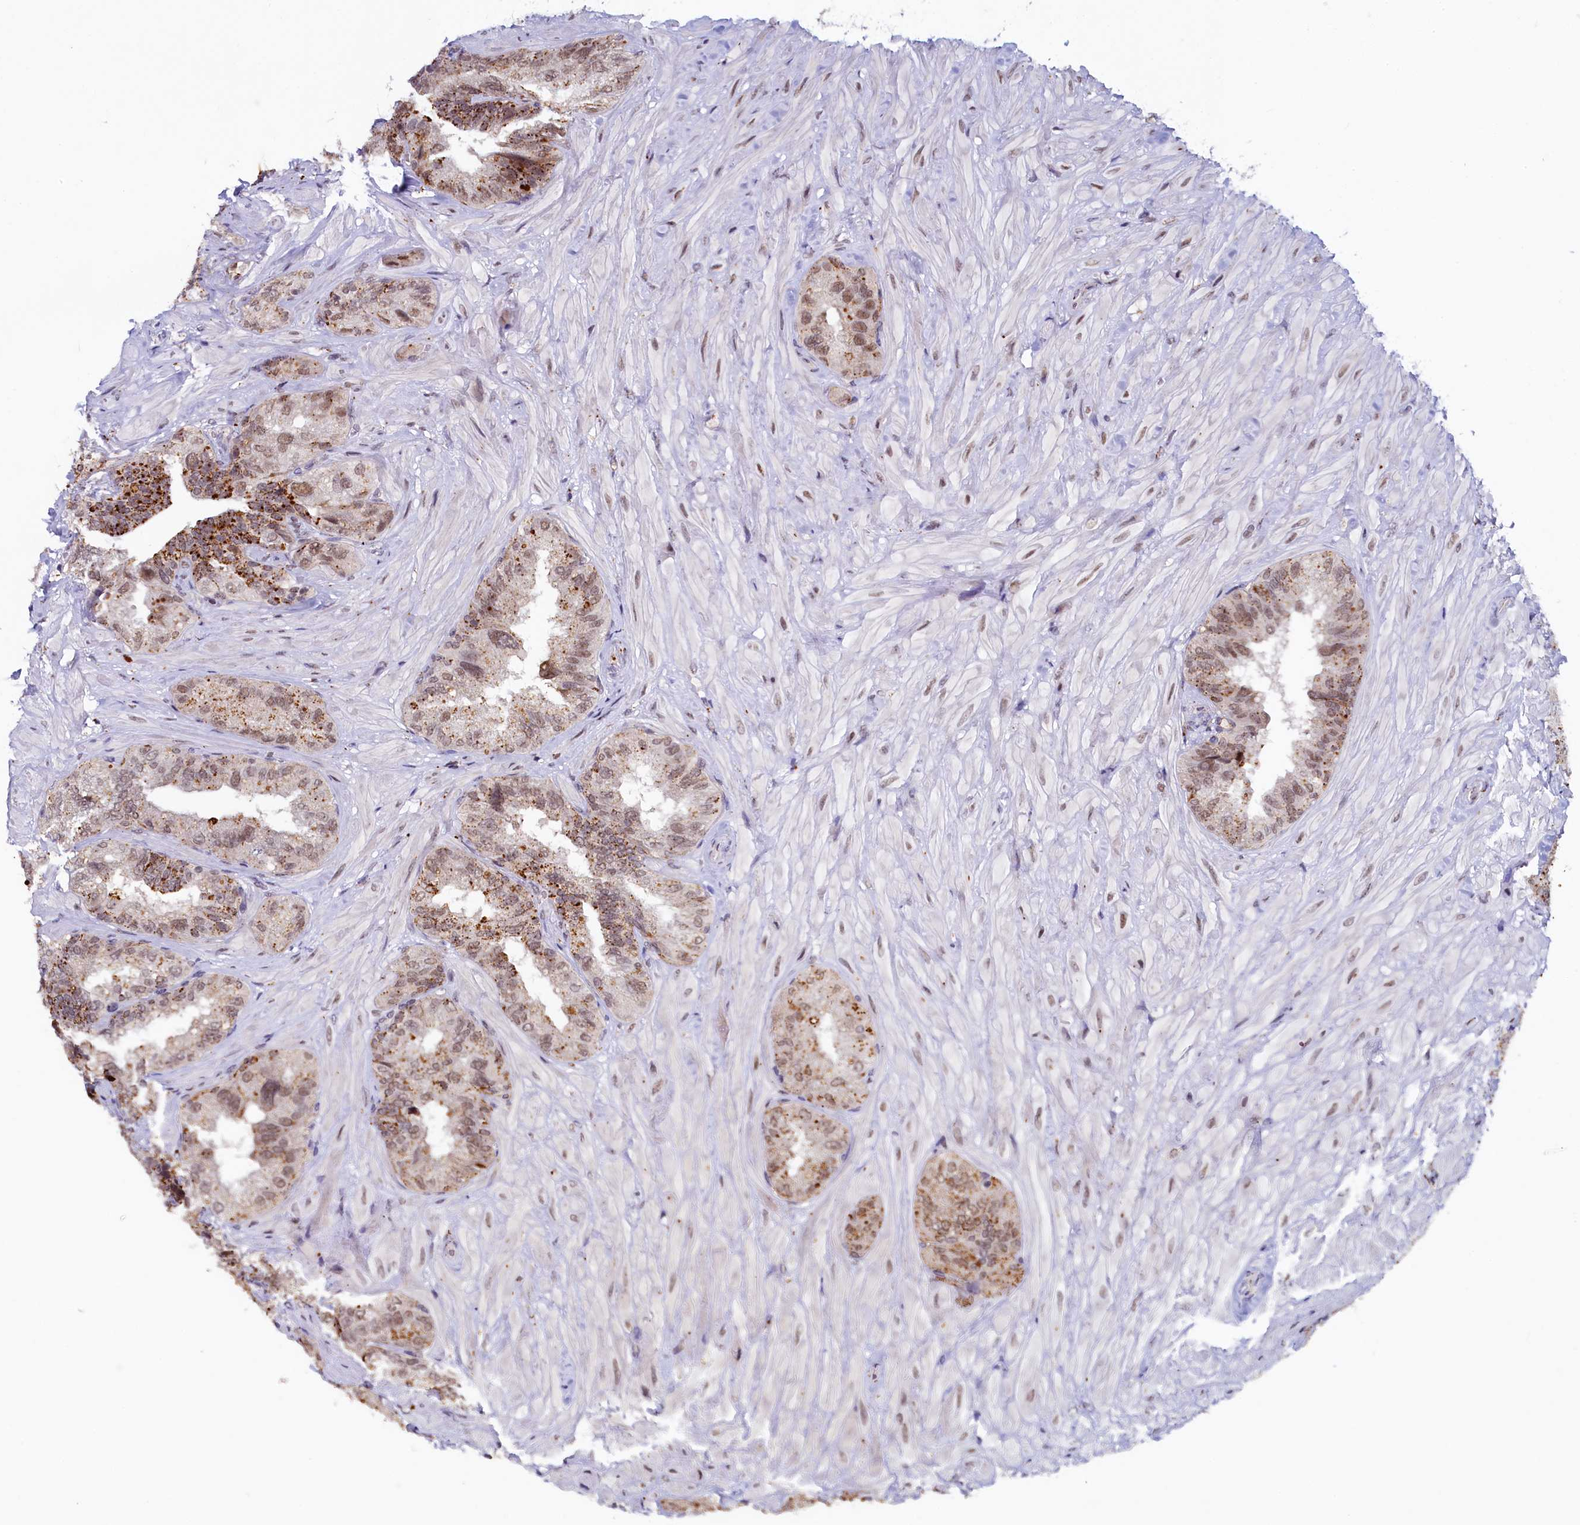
{"staining": {"intensity": "moderate", "quantity": "25%-75%", "location": "nuclear"}, "tissue": "seminal vesicle", "cell_type": "Glandular cells", "image_type": "normal", "snomed": [{"axis": "morphology", "description": "Normal tissue, NOS"}, {"axis": "topography", "description": "Prostate and seminal vesicle, NOS"}, {"axis": "topography", "description": "Prostate"}, {"axis": "topography", "description": "Seminal veicle"}], "caption": "Immunohistochemistry (IHC) micrograph of normal seminal vesicle: seminal vesicle stained using immunohistochemistry demonstrates medium levels of moderate protein expression localized specifically in the nuclear of glandular cells, appearing as a nuclear brown color.", "gene": "INTS14", "patient": {"sex": "male", "age": 67}}